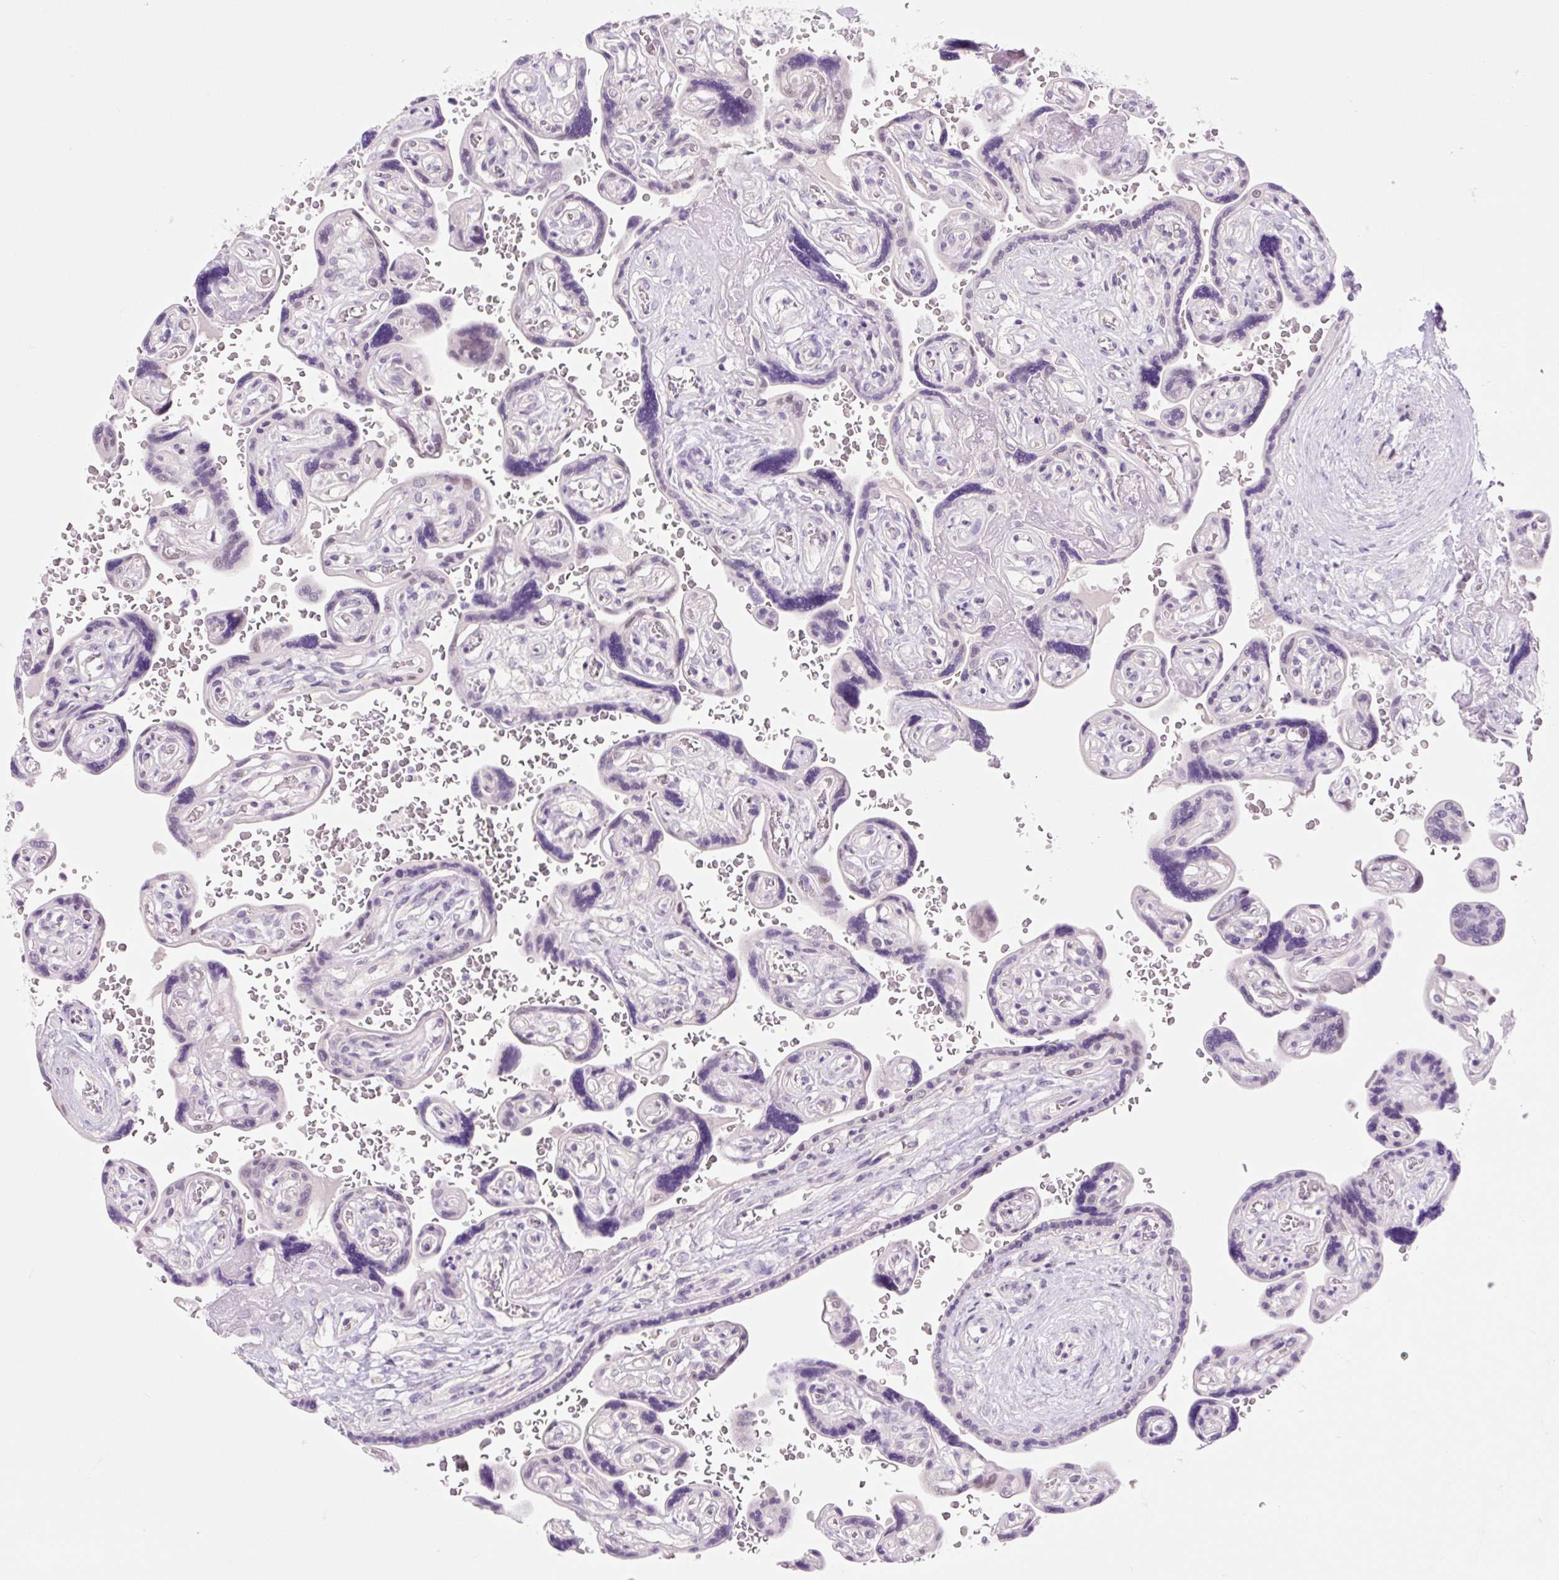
{"staining": {"intensity": "negative", "quantity": "none", "location": "none"}, "tissue": "placenta", "cell_type": "Trophoblastic cells", "image_type": "normal", "snomed": [{"axis": "morphology", "description": "Normal tissue, NOS"}, {"axis": "topography", "description": "Placenta"}], "caption": "This micrograph is of normal placenta stained with IHC to label a protein in brown with the nuclei are counter-stained blue. There is no expression in trophoblastic cells. (DAB IHC, high magnification).", "gene": "CELF6", "patient": {"sex": "female", "age": 32}}